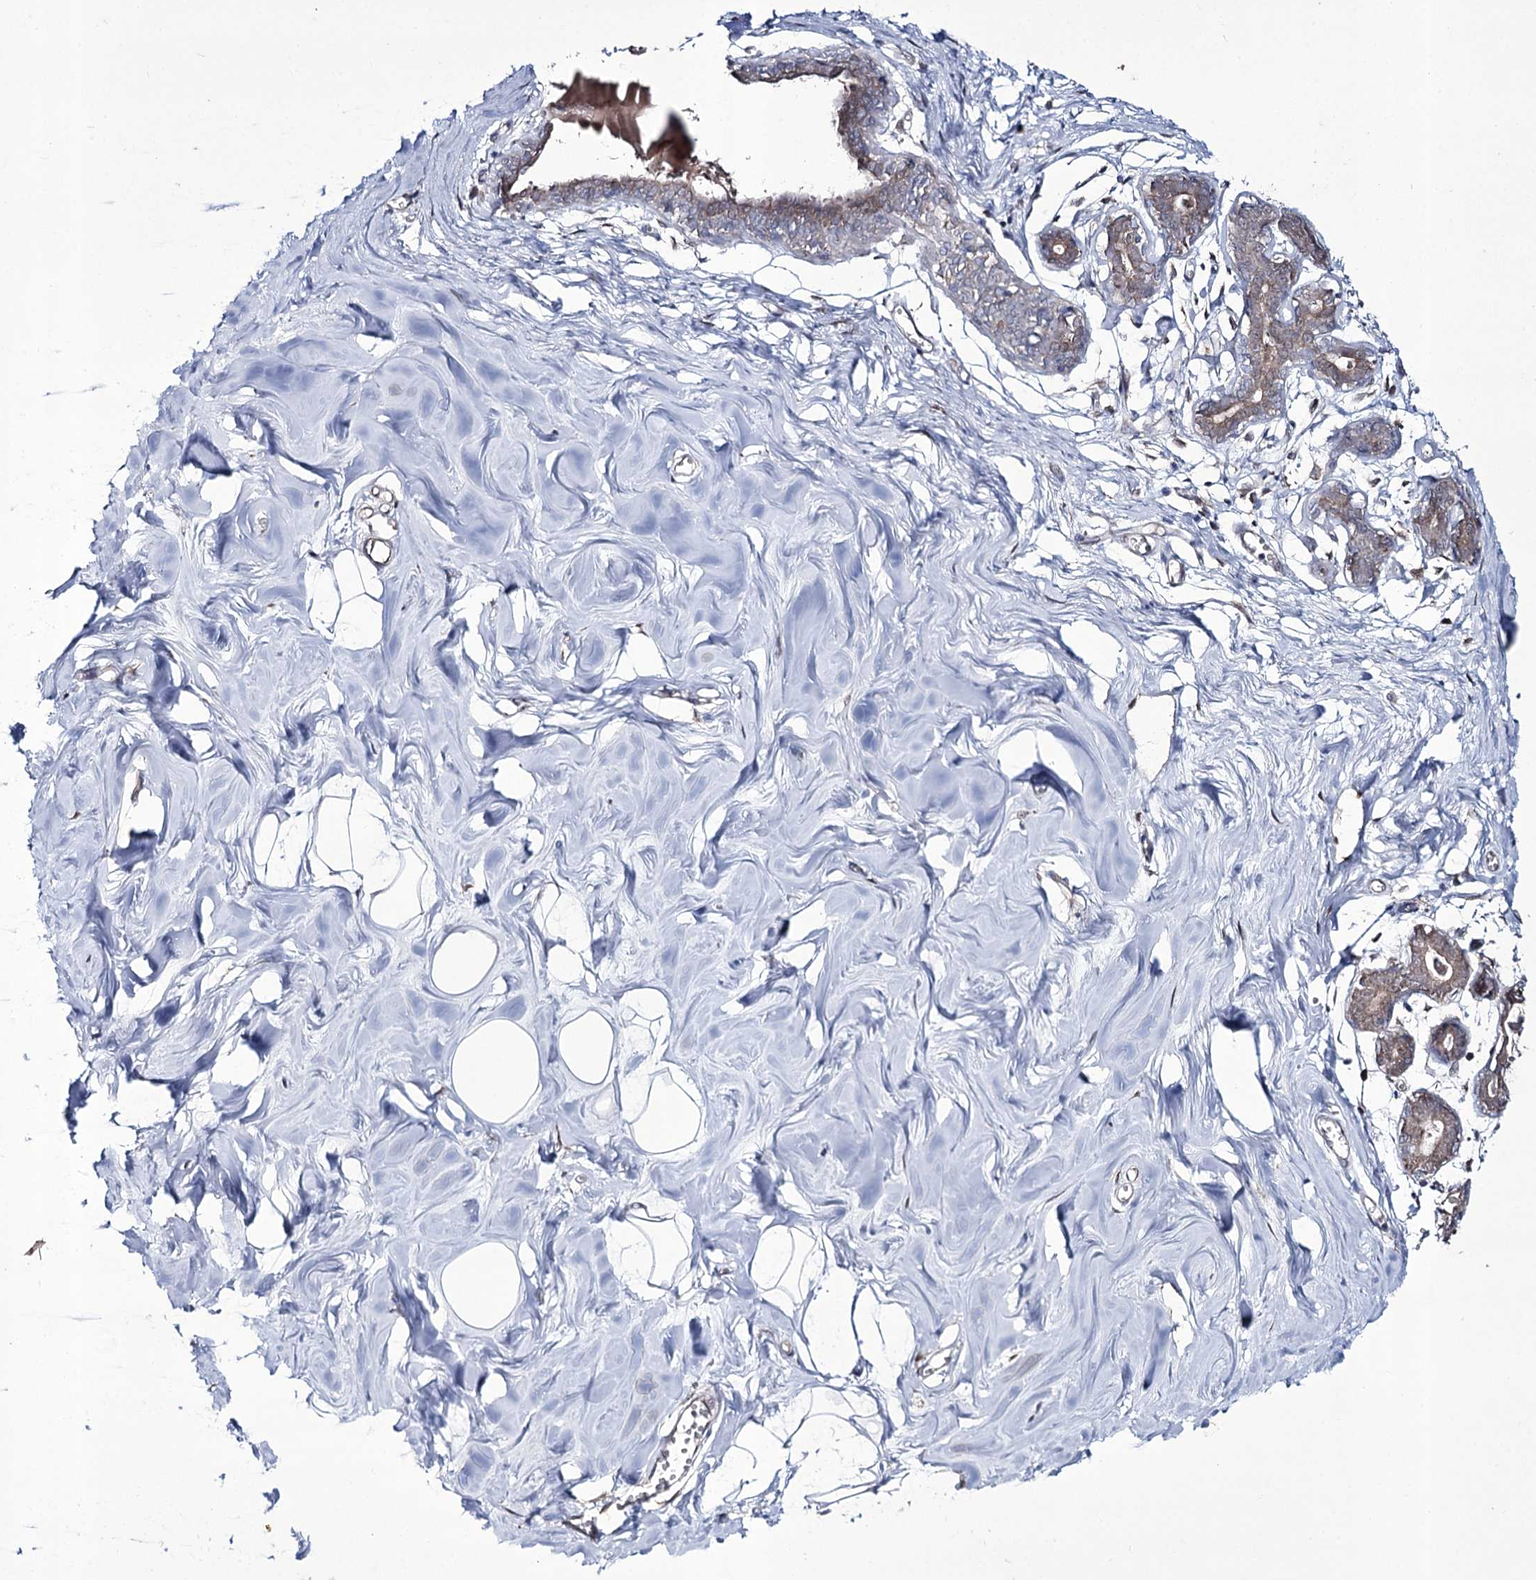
{"staining": {"intensity": "negative", "quantity": "none", "location": "none"}, "tissue": "breast", "cell_type": "Adipocytes", "image_type": "normal", "snomed": [{"axis": "morphology", "description": "Normal tissue, NOS"}, {"axis": "topography", "description": "Breast"}], "caption": "This is a micrograph of IHC staining of normal breast, which shows no expression in adipocytes.", "gene": "REXO2", "patient": {"sex": "female", "age": 27}}